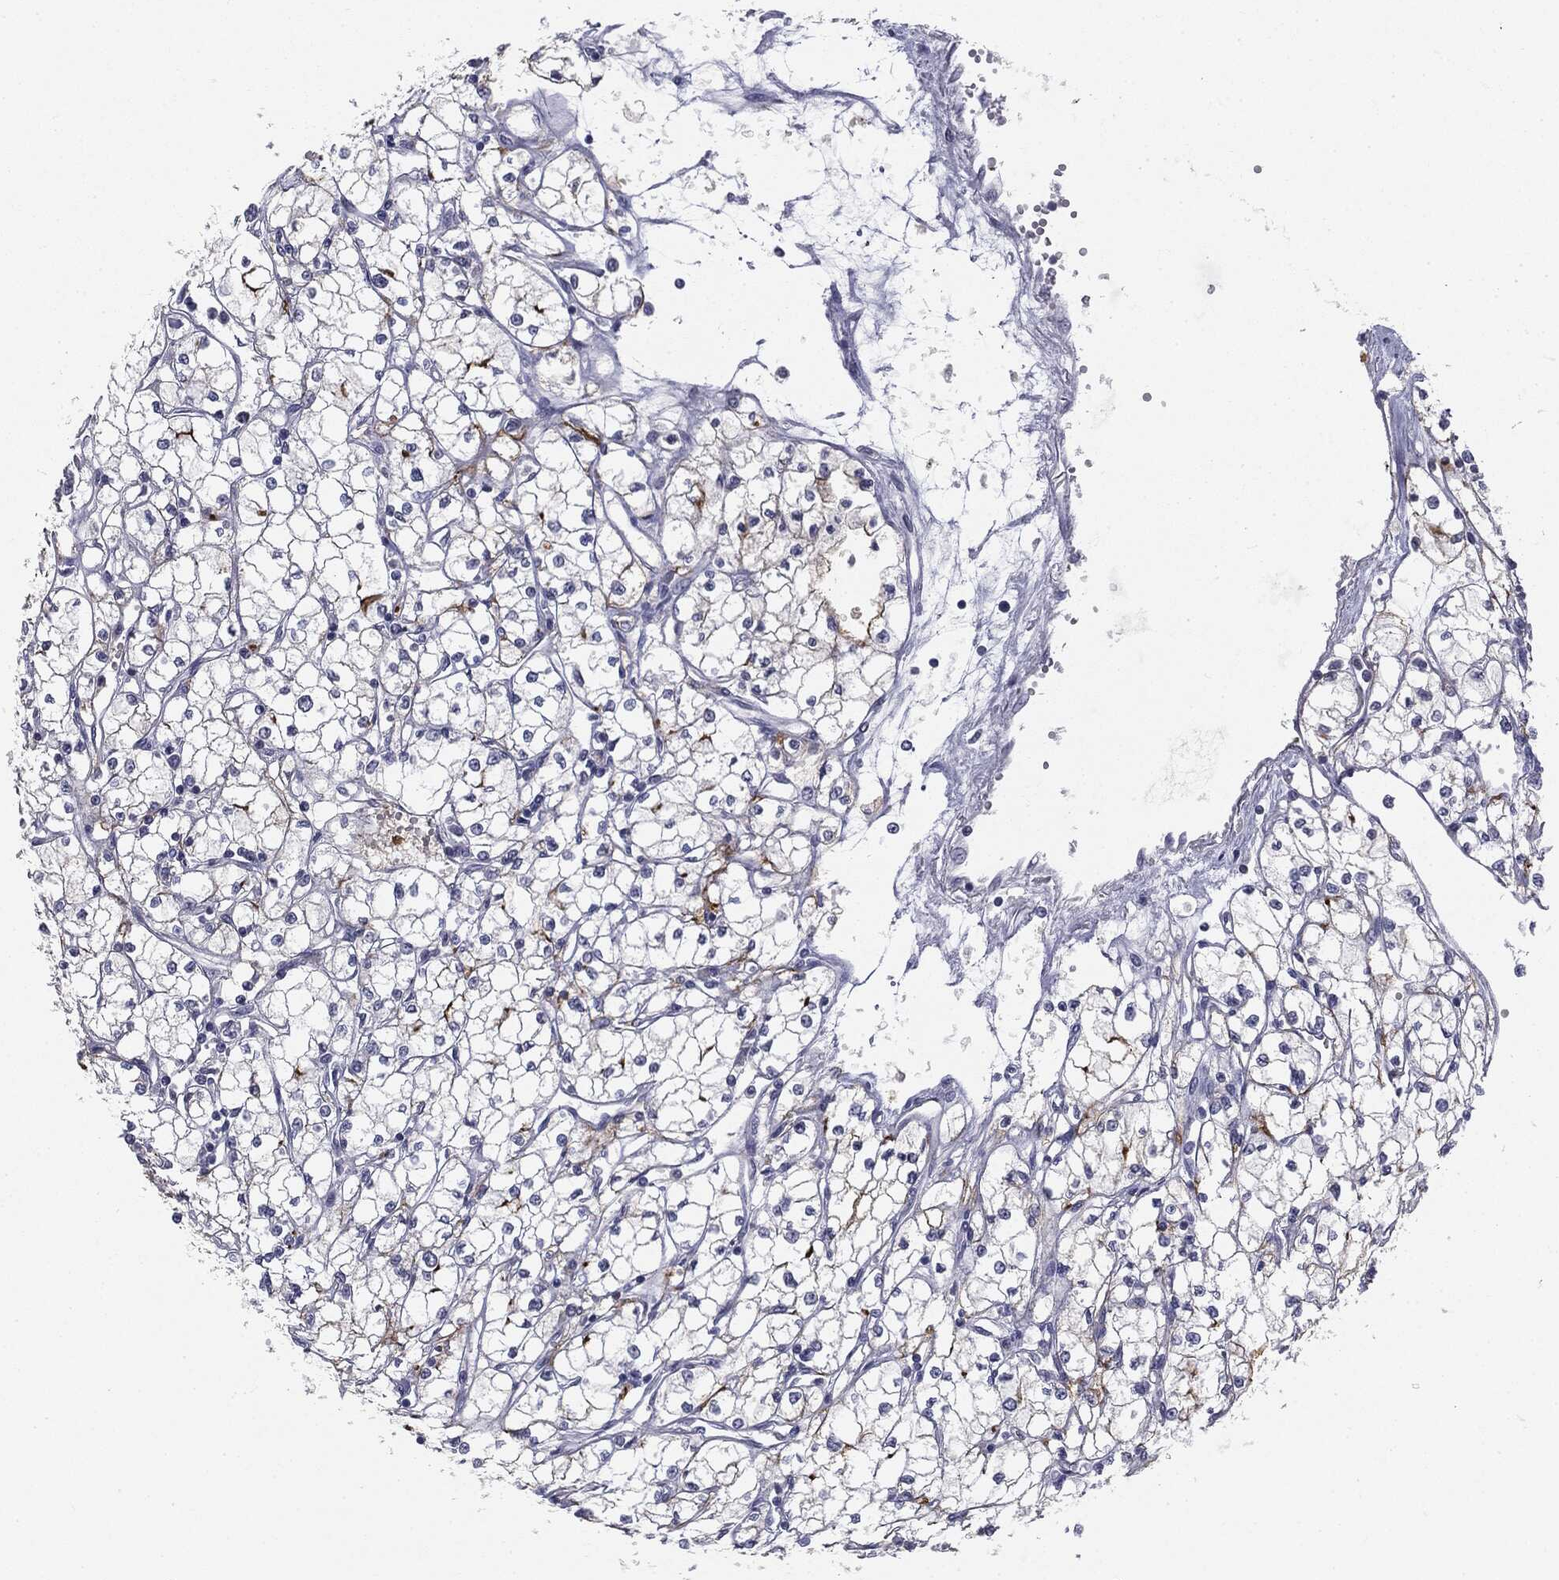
{"staining": {"intensity": "moderate", "quantity": "<25%", "location": "cytoplasmic/membranous"}, "tissue": "renal cancer", "cell_type": "Tumor cells", "image_type": "cancer", "snomed": [{"axis": "morphology", "description": "Adenocarcinoma, NOS"}, {"axis": "topography", "description": "Kidney"}], "caption": "Immunohistochemistry (IHC) of renal cancer (adenocarcinoma) shows low levels of moderate cytoplasmic/membranous staining in about <25% of tumor cells.", "gene": "MUC1", "patient": {"sex": "male", "age": 67}}